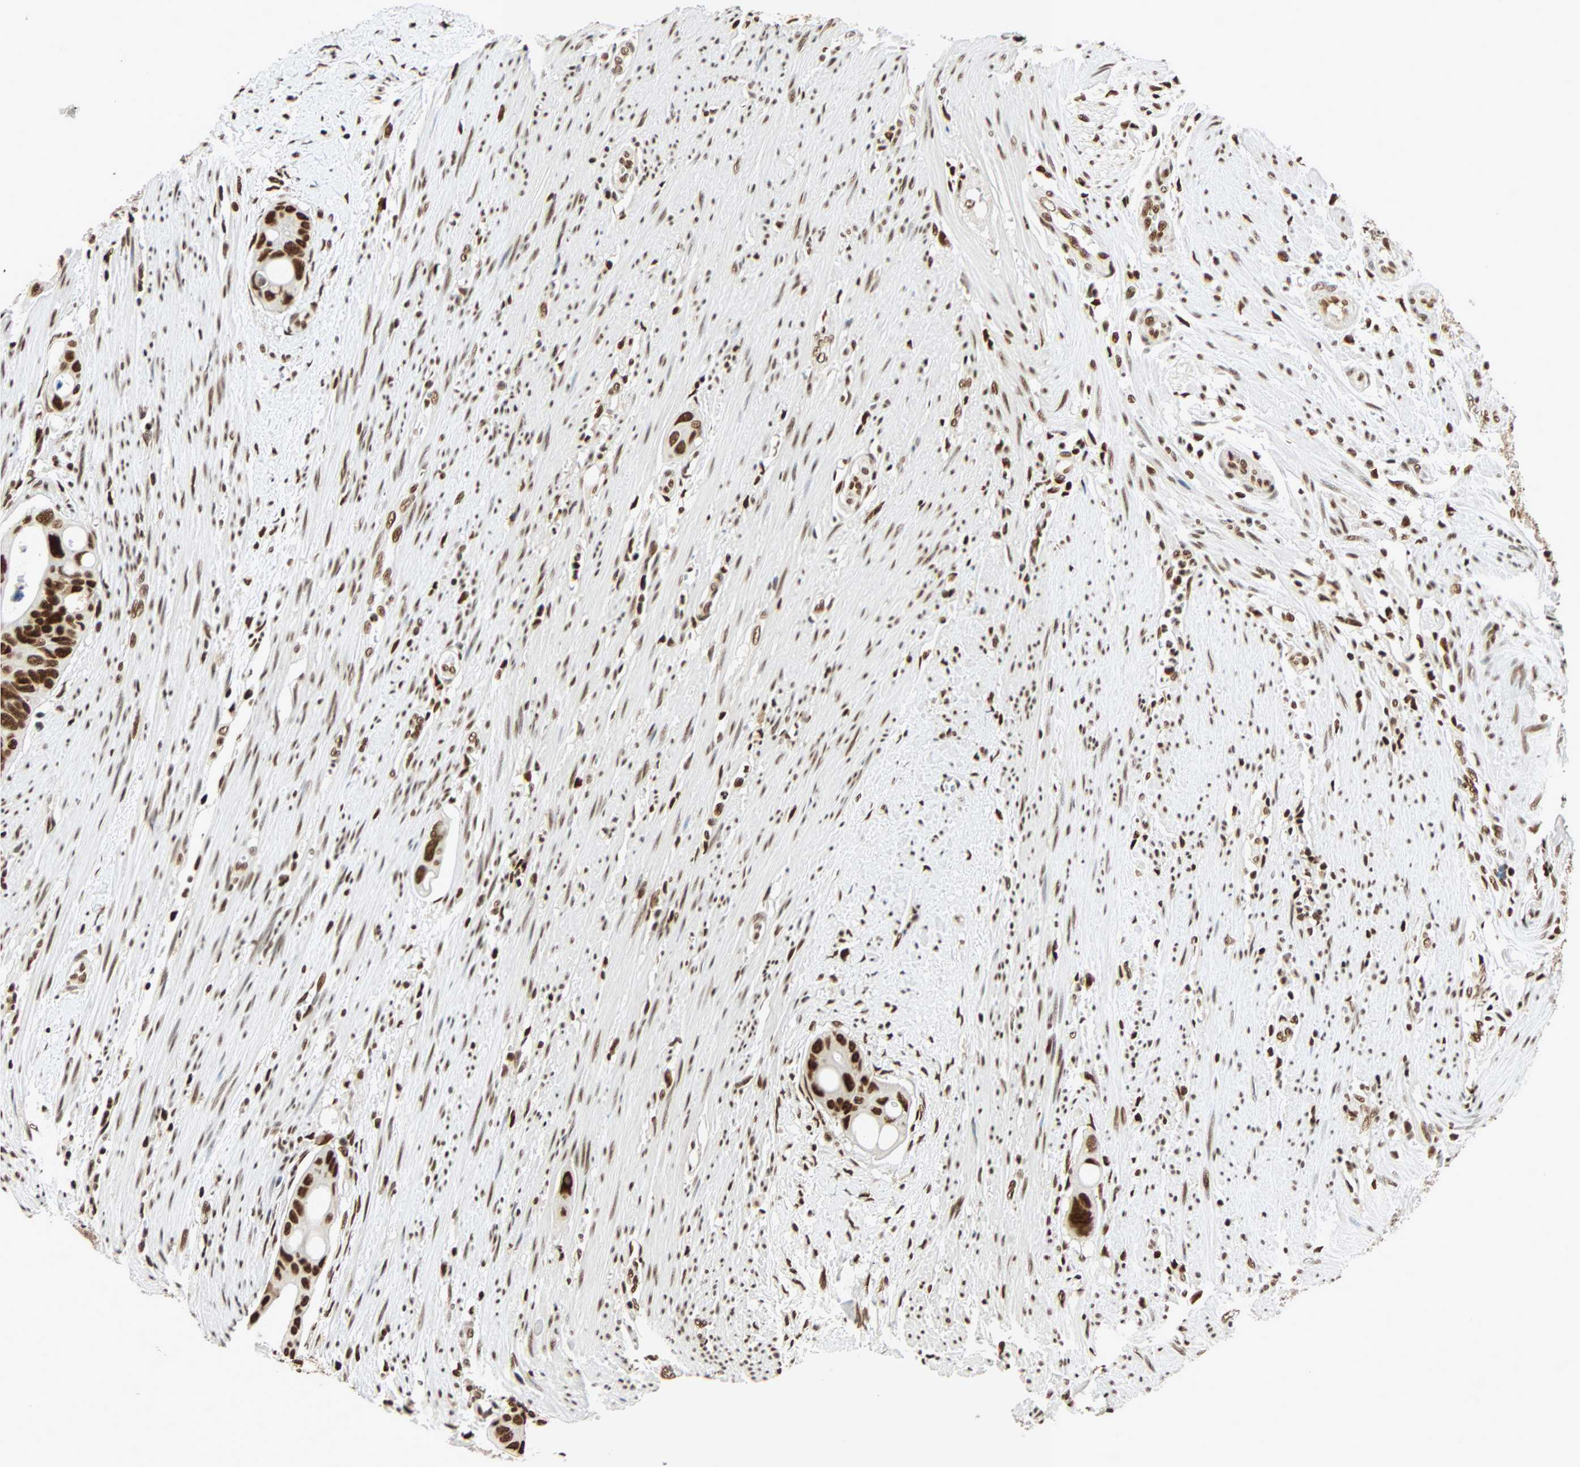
{"staining": {"intensity": "strong", "quantity": ">75%", "location": "nuclear"}, "tissue": "colorectal cancer", "cell_type": "Tumor cells", "image_type": "cancer", "snomed": [{"axis": "morphology", "description": "Adenocarcinoma, NOS"}, {"axis": "topography", "description": "Colon"}], "caption": "Colorectal adenocarcinoma stained for a protein displays strong nuclear positivity in tumor cells.", "gene": "CDK12", "patient": {"sex": "female", "age": 57}}